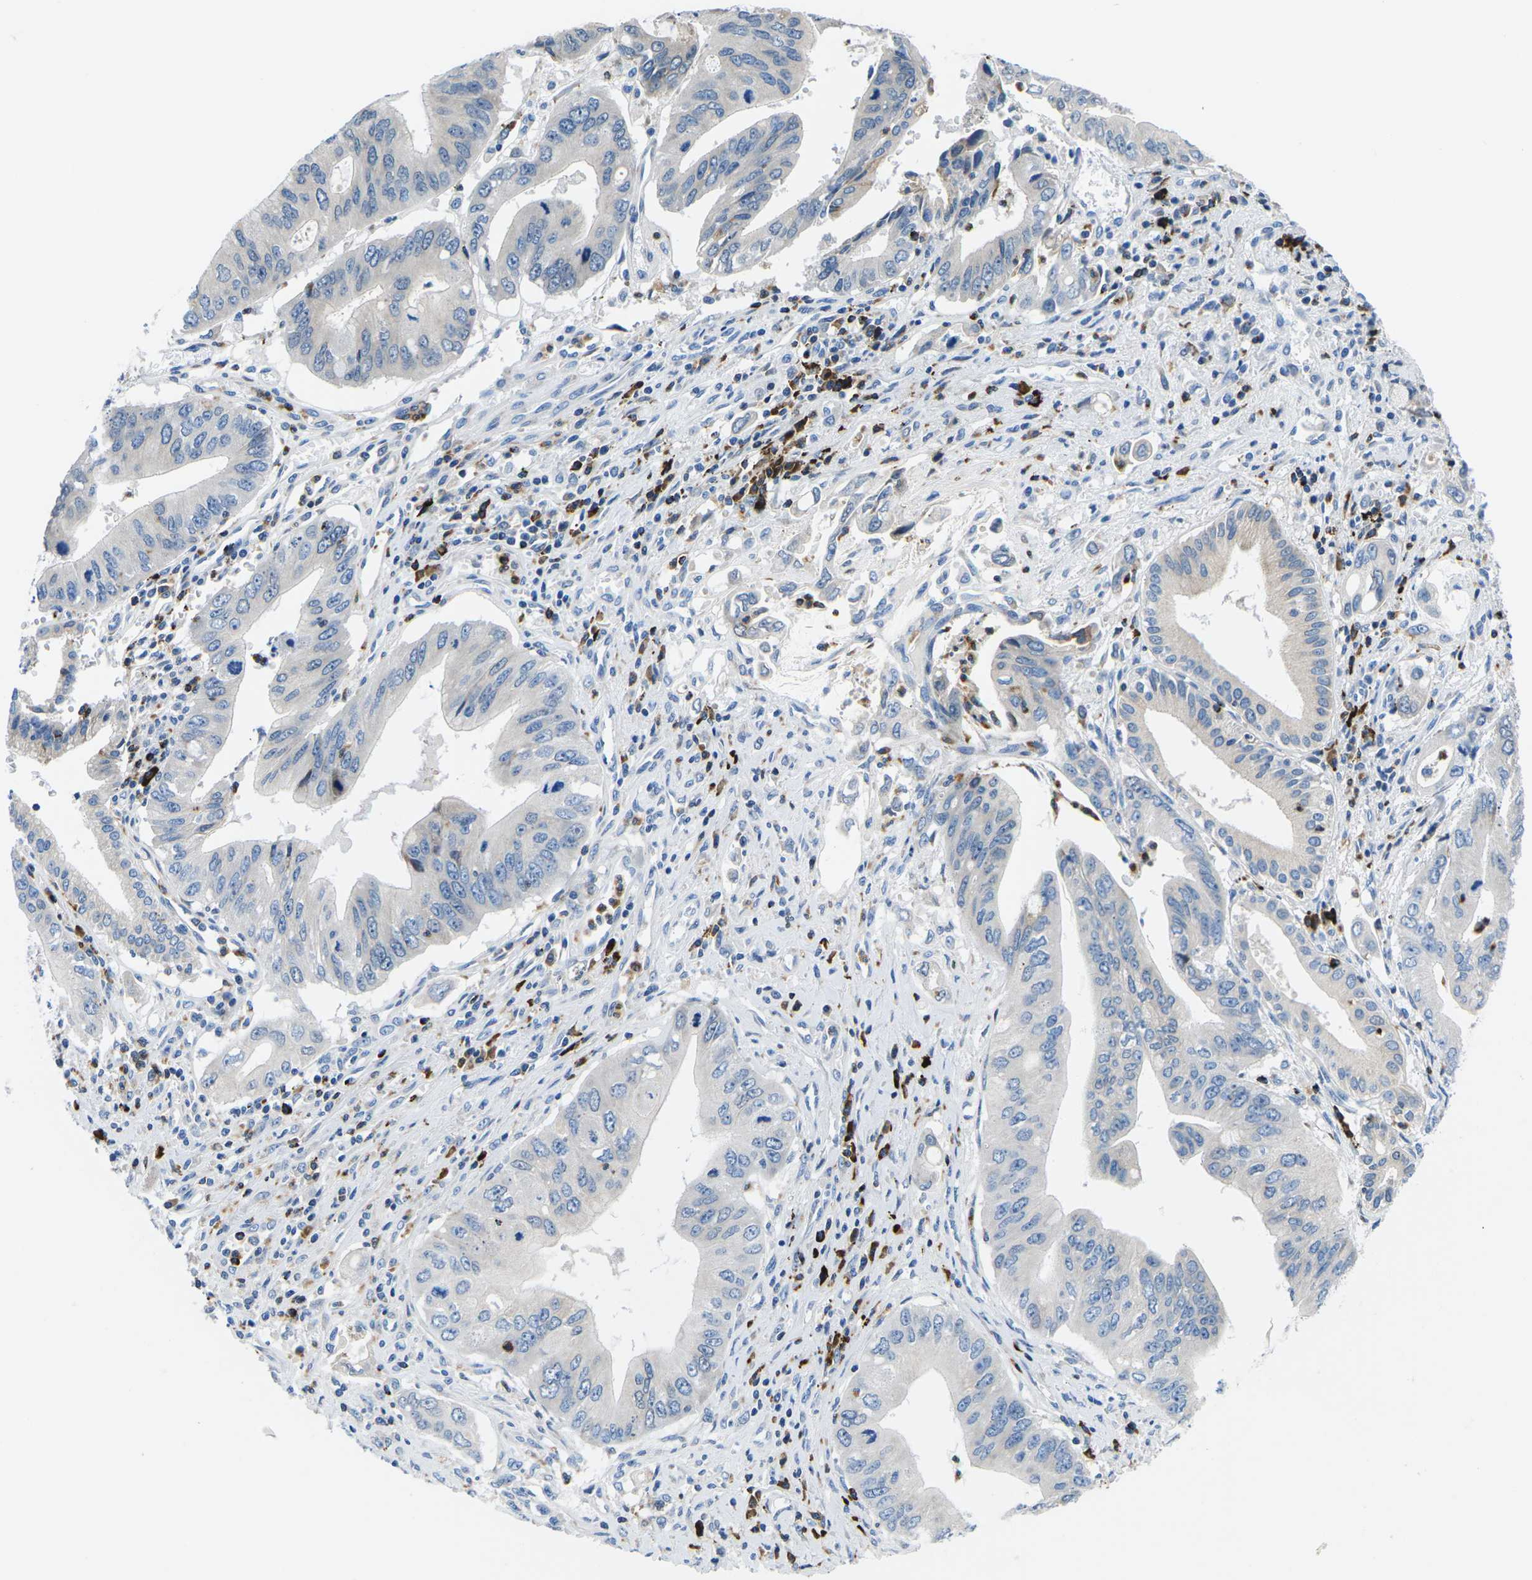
{"staining": {"intensity": "negative", "quantity": "none", "location": "none"}, "tissue": "pancreatic cancer", "cell_type": "Tumor cells", "image_type": "cancer", "snomed": [{"axis": "morphology", "description": "Adenocarcinoma, NOS"}, {"axis": "topography", "description": "Pancreas"}], "caption": "DAB immunohistochemical staining of pancreatic adenocarcinoma reveals no significant positivity in tumor cells.", "gene": "MC4R", "patient": {"sex": "female", "age": 73}}